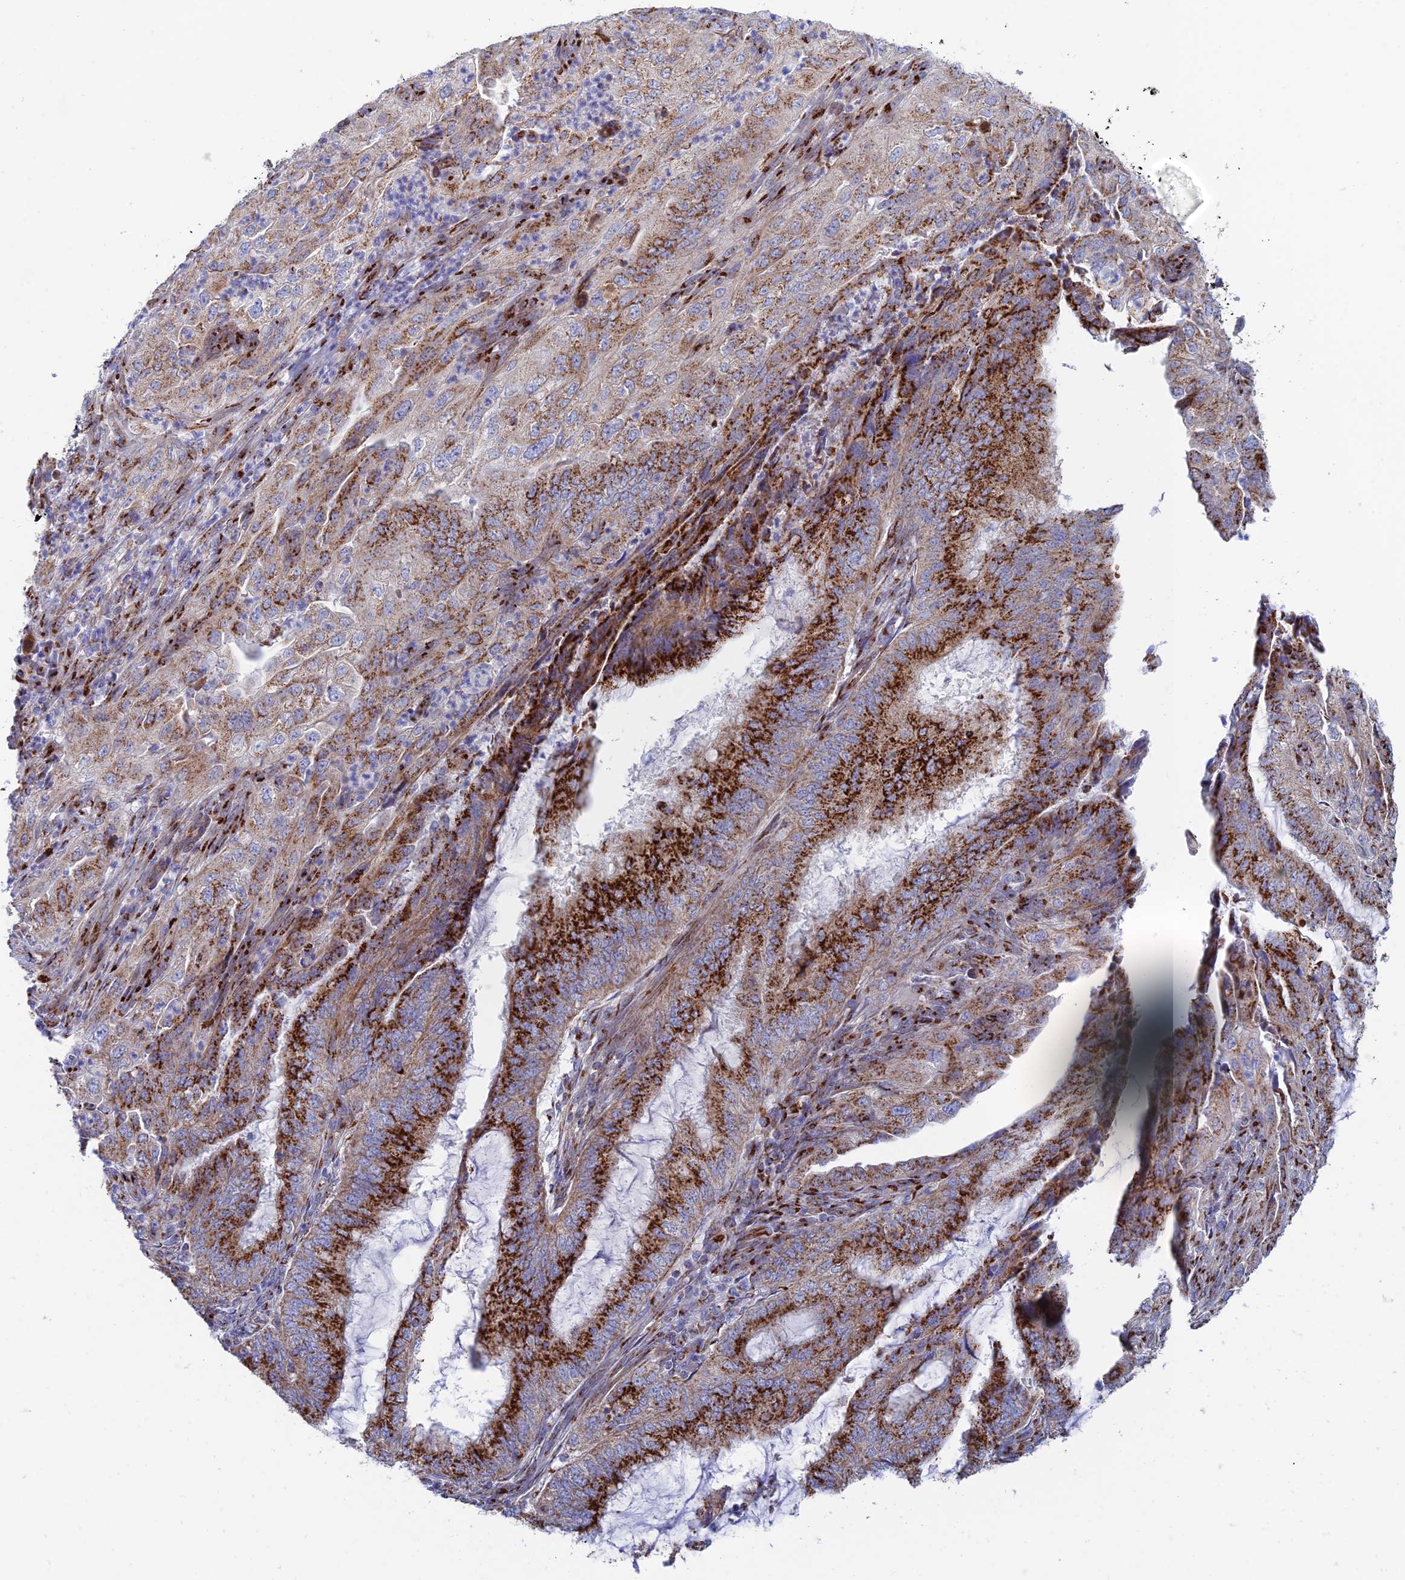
{"staining": {"intensity": "strong", "quantity": ">75%", "location": "cytoplasmic/membranous"}, "tissue": "endometrial cancer", "cell_type": "Tumor cells", "image_type": "cancer", "snomed": [{"axis": "morphology", "description": "Adenocarcinoma, NOS"}, {"axis": "topography", "description": "Endometrium"}], "caption": "A brown stain highlights strong cytoplasmic/membranous expression of a protein in endometrial cancer tumor cells.", "gene": "HS2ST1", "patient": {"sex": "female", "age": 51}}